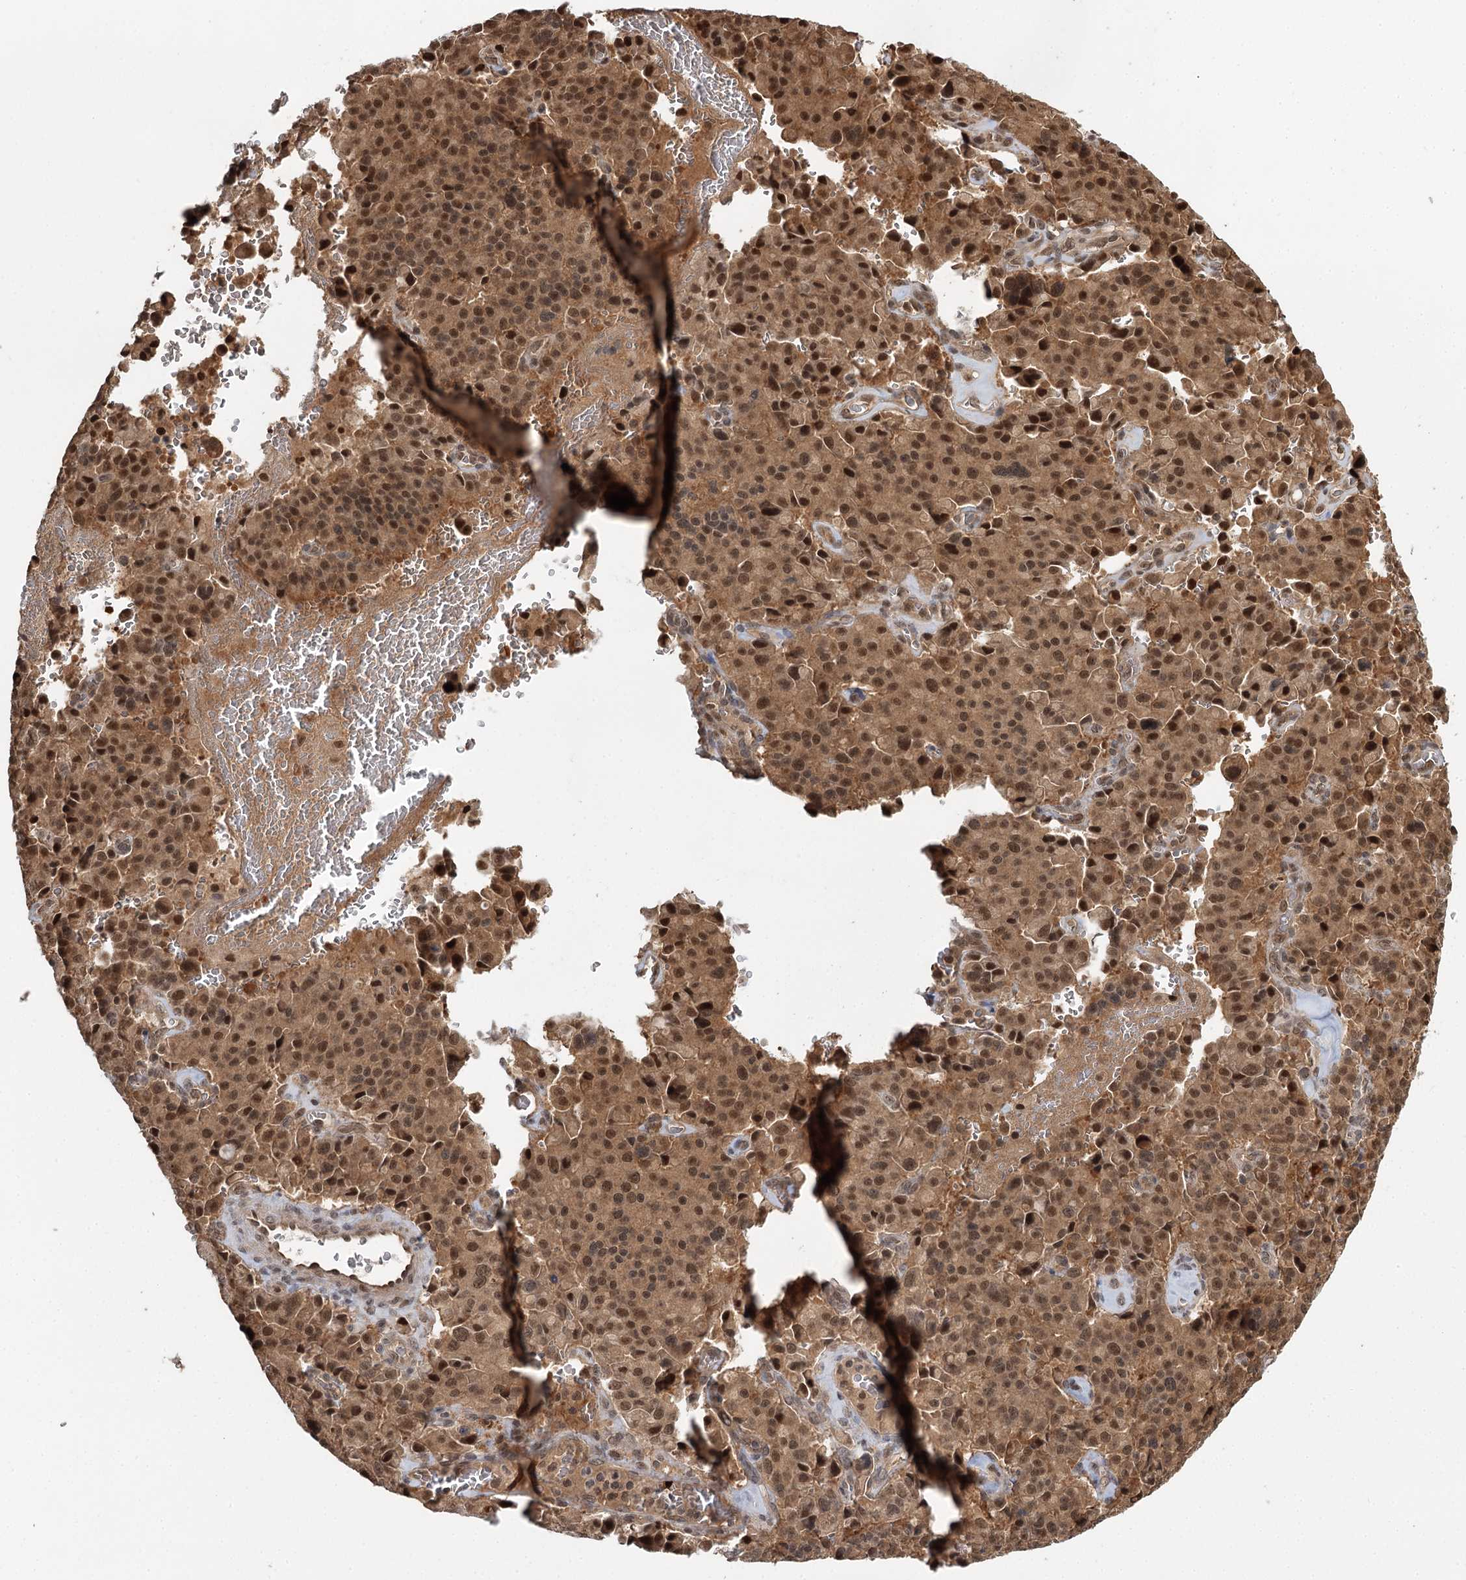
{"staining": {"intensity": "moderate", "quantity": ">75%", "location": "cytoplasmic/membranous,nuclear"}, "tissue": "pancreatic cancer", "cell_type": "Tumor cells", "image_type": "cancer", "snomed": [{"axis": "morphology", "description": "Adenocarcinoma, NOS"}, {"axis": "topography", "description": "Pancreas"}], "caption": "A brown stain labels moderate cytoplasmic/membranous and nuclear expression of a protein in pancreatic adenocarcinoma tumor cells.", "gene": "N6AMT1", "patient": {"sex": "male", "age": 65}}